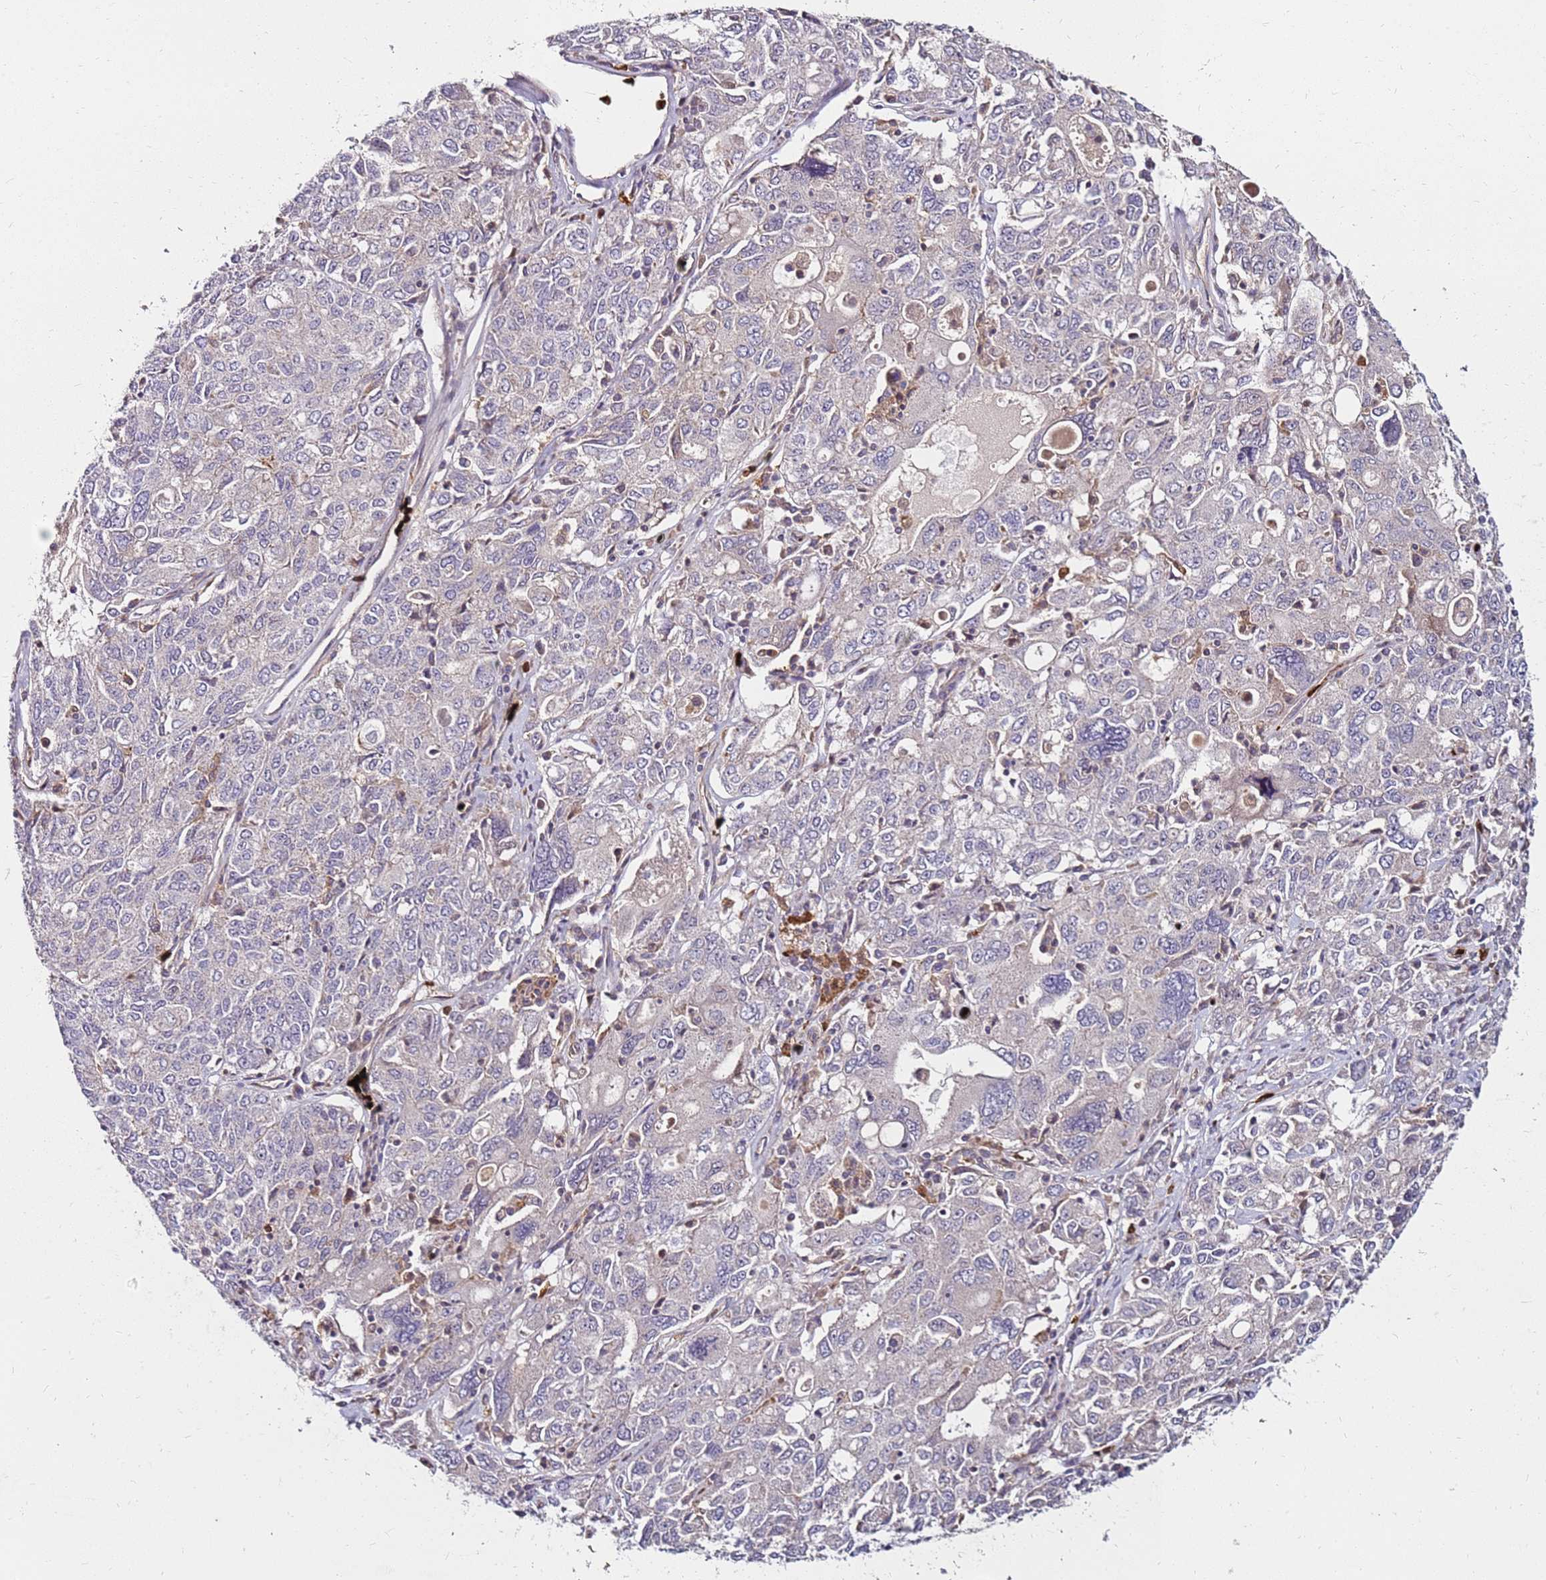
{"staining": {"intensity": "negative", "quantity": "none", "location": "none"}, "tissue": "ovarian cancer", "cell_type": "Tumor cells", "image_type": "cancer", "snomed": [{"axis": "morphology", "description": "Carcinoma, endometroid"}, {"axis": "topography", "description": "Ovary"}], "caption": "Immunohistochemistry image of neoplastic tissue: endometroid carcinoma (ovarian) stained with DAB (3,3'-diaminobenzidine) demonstrates no significant protein expression in tumor cells.", "gene": "RNF11", "patient": {"sex": "female", "age": 62}}